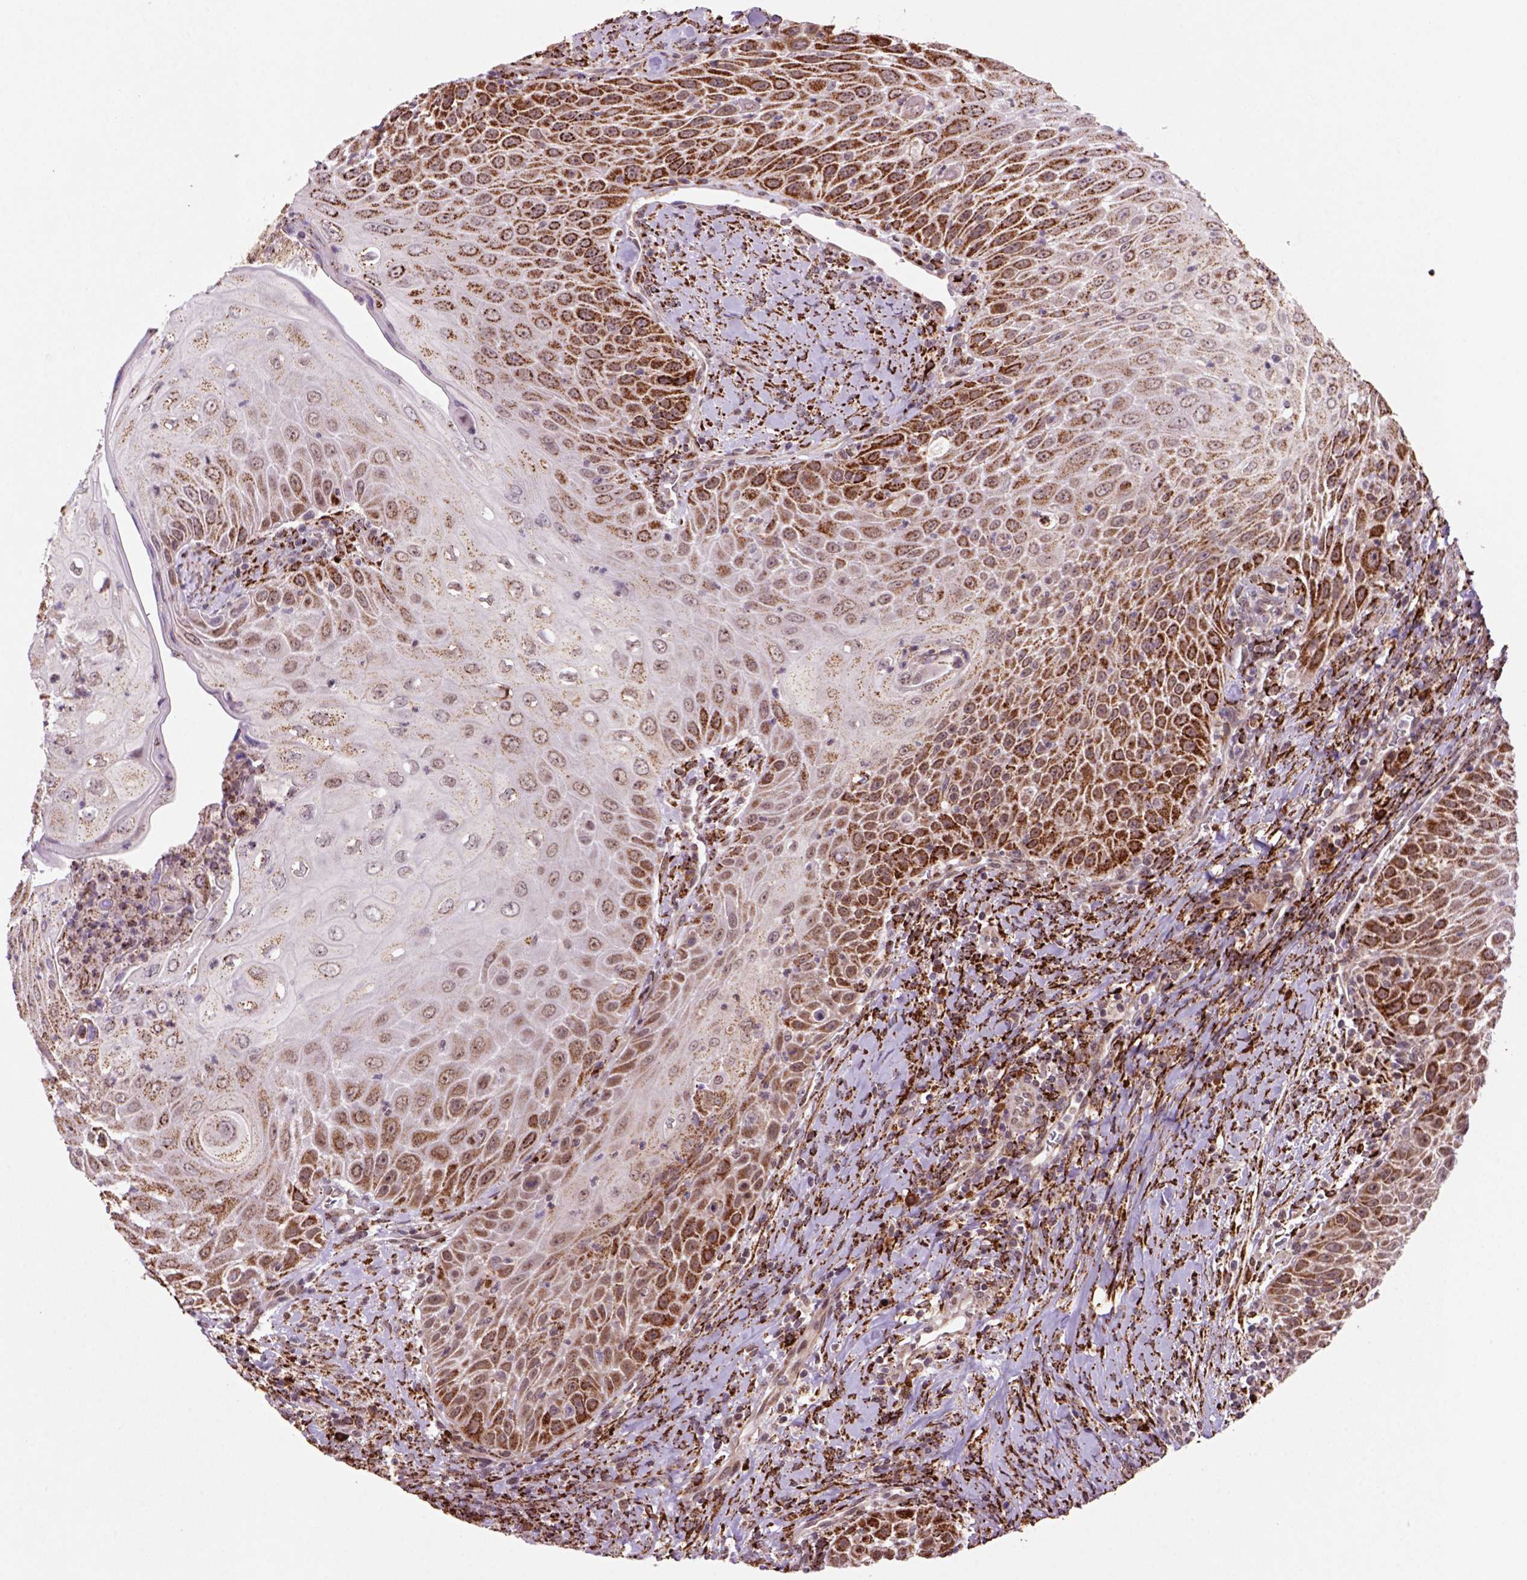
{"staining": {"intensity": "strong", "quantity": "25%-75%", "location": "cytoplasmic/membranous"}, "tissue": "head and neck cancer", "cell_type": "Tumor cells", "image_type": "cancer", "snomed": [{"axis": "morphology", "description": "Squamous cell carcinoma, NOS"}, {"axis": "topography", "description": "Head-Neck"}], "caption": "The immunohistochemical stain highlights strong cytoplasmic/membranous positivity in tumor cells of squamous cell carcinoma (head and neck) tissue. The staining was performed using DAB (3,3'-diaminobenzidine) to visualize the protein expression in brown, while the nuclei were stained in blue with hematoxylin (Magnification: 20x).", "gene": "FZD7", "patient": {"sex": "male", "age": 69}}